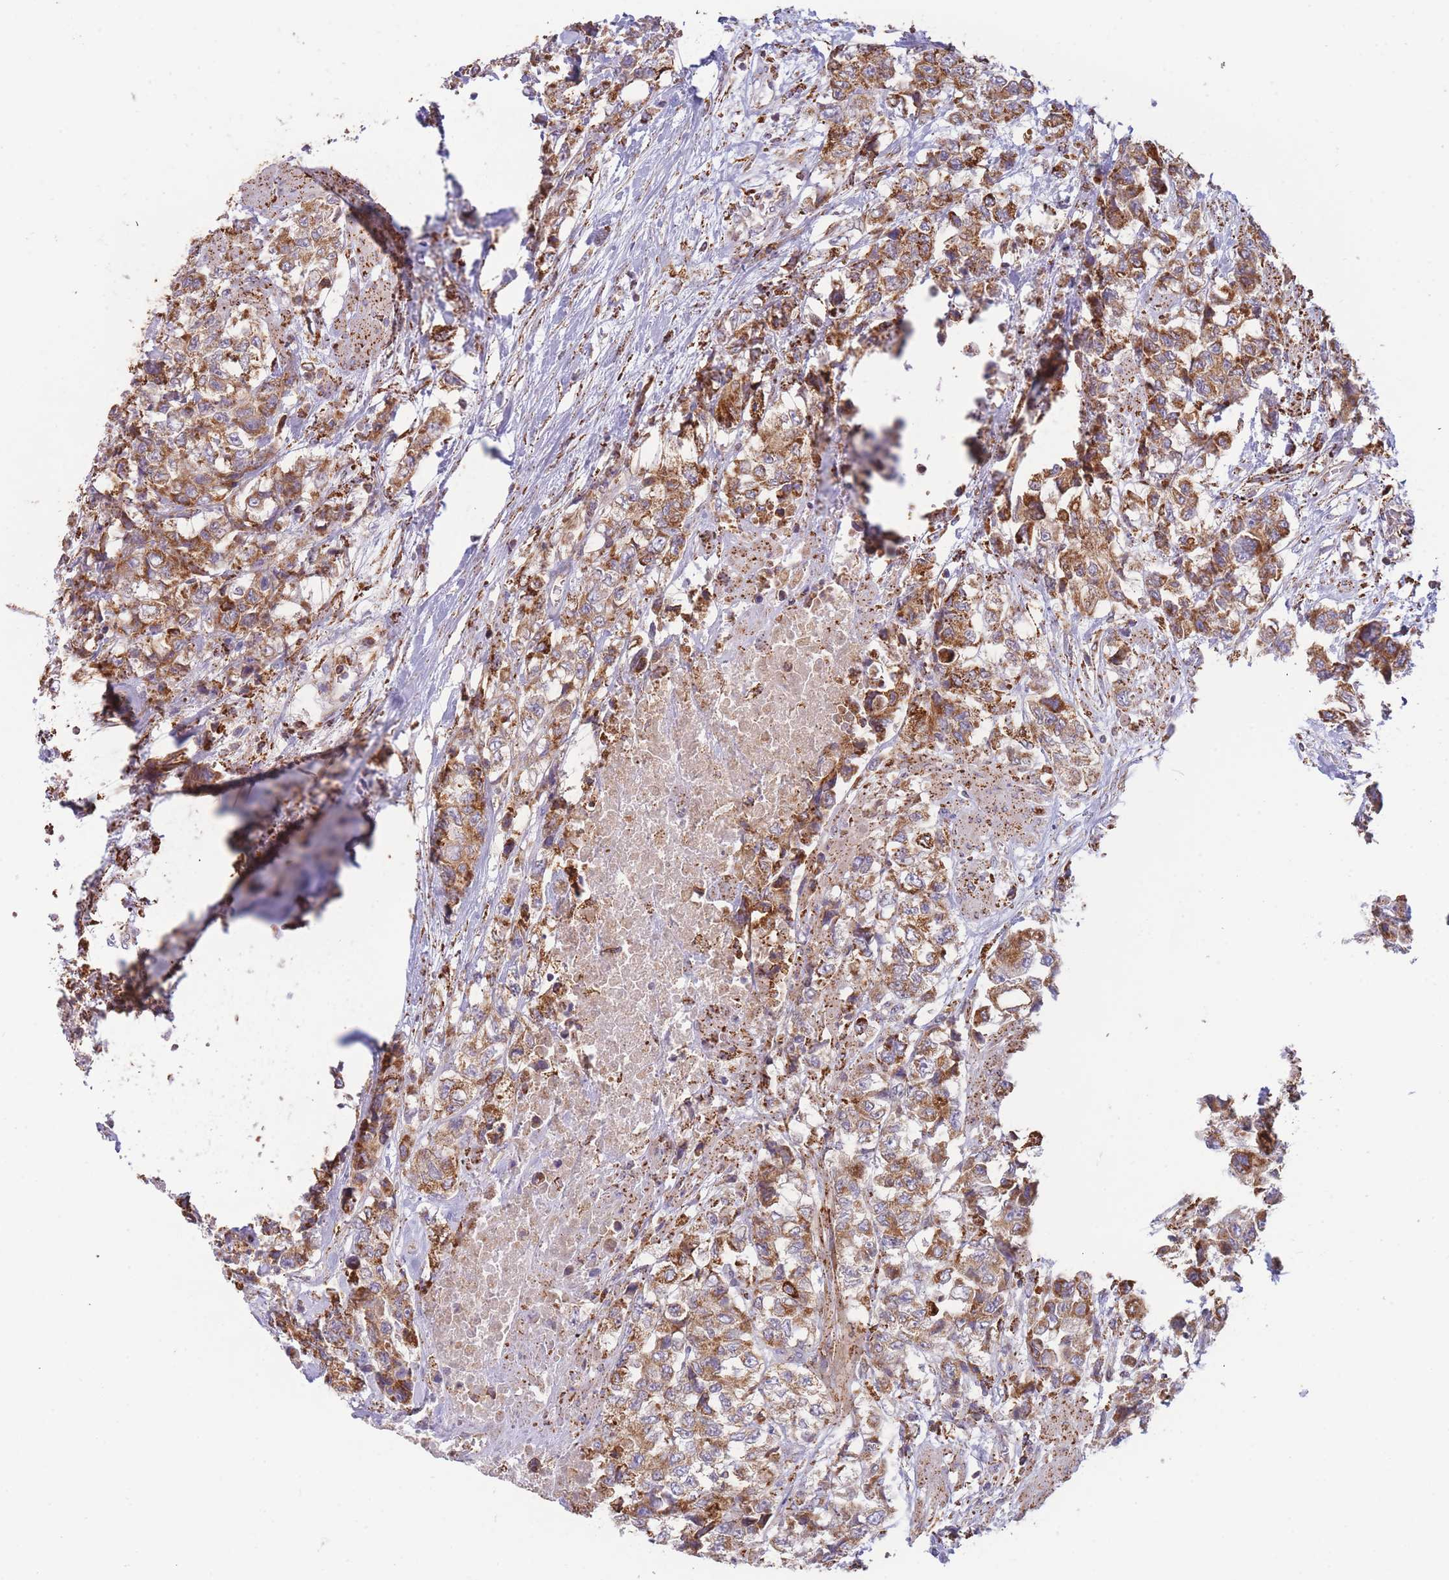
{"staining": {"intensity": "moderate", "quantity": ">75%", "location": "cytoplasmic/membranous"}, "tissue": "urothelial cancer", "cell_type": "Tumor cells", "image_type": "cancer", "snomed": [{"axis": "morphology", "description": "Urothelial carcinoma, High grade"}, {"axis": "topography", "description": "Urinary bladder"}], "caption": "Moderate cytoplasmic/membranous protein staining is appreciated in approximately >75% of tumor cells in high-grade urothelial carcinoma. The protein is shown in brown color, while the nuclei are stained blue.", "gene": "MRPL17", "patient": {"sex": "female", "age": 78}}